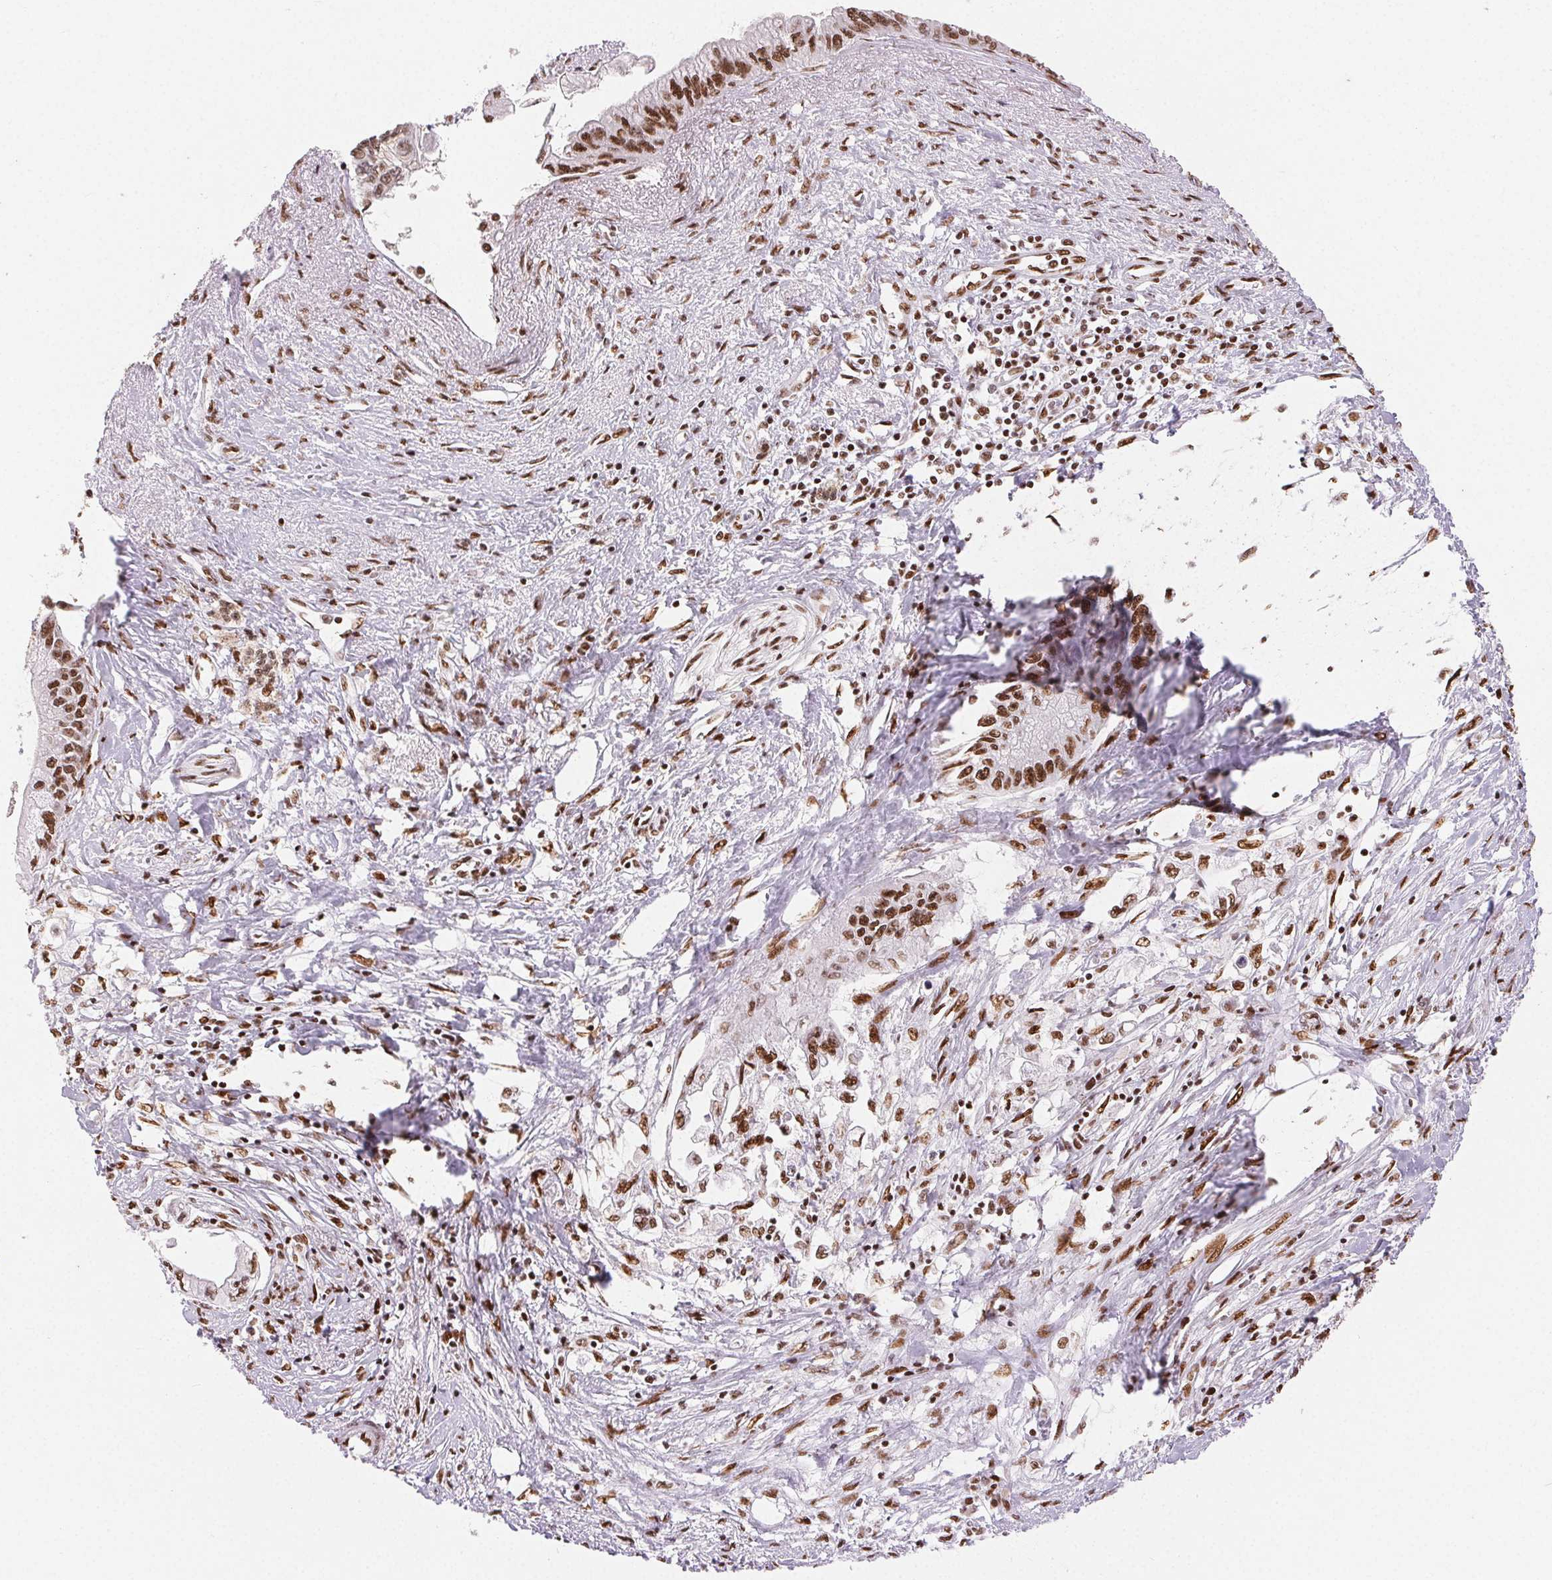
{"staining": {"intensity": "moderate", "quantity": ">75%", "location": "nuclear"}, "tissue": "pancreatic cancer", "cell_type": "Tumor cells", "image_type": "cancer", "snomed": [{"axis": "morphology", "description": "Adenocarcinoma, NOS"}, {"axis": "topography", "description": "Pancreas"}], "caption": "DAB immunohistochemical staining of human adenocarcinoma (pancreatic) displays moderate nuclear protein expression in approximately >75% of tumor cells.", "gene": "ZNF80", "patient": {"sex": "male", "age": 61}}